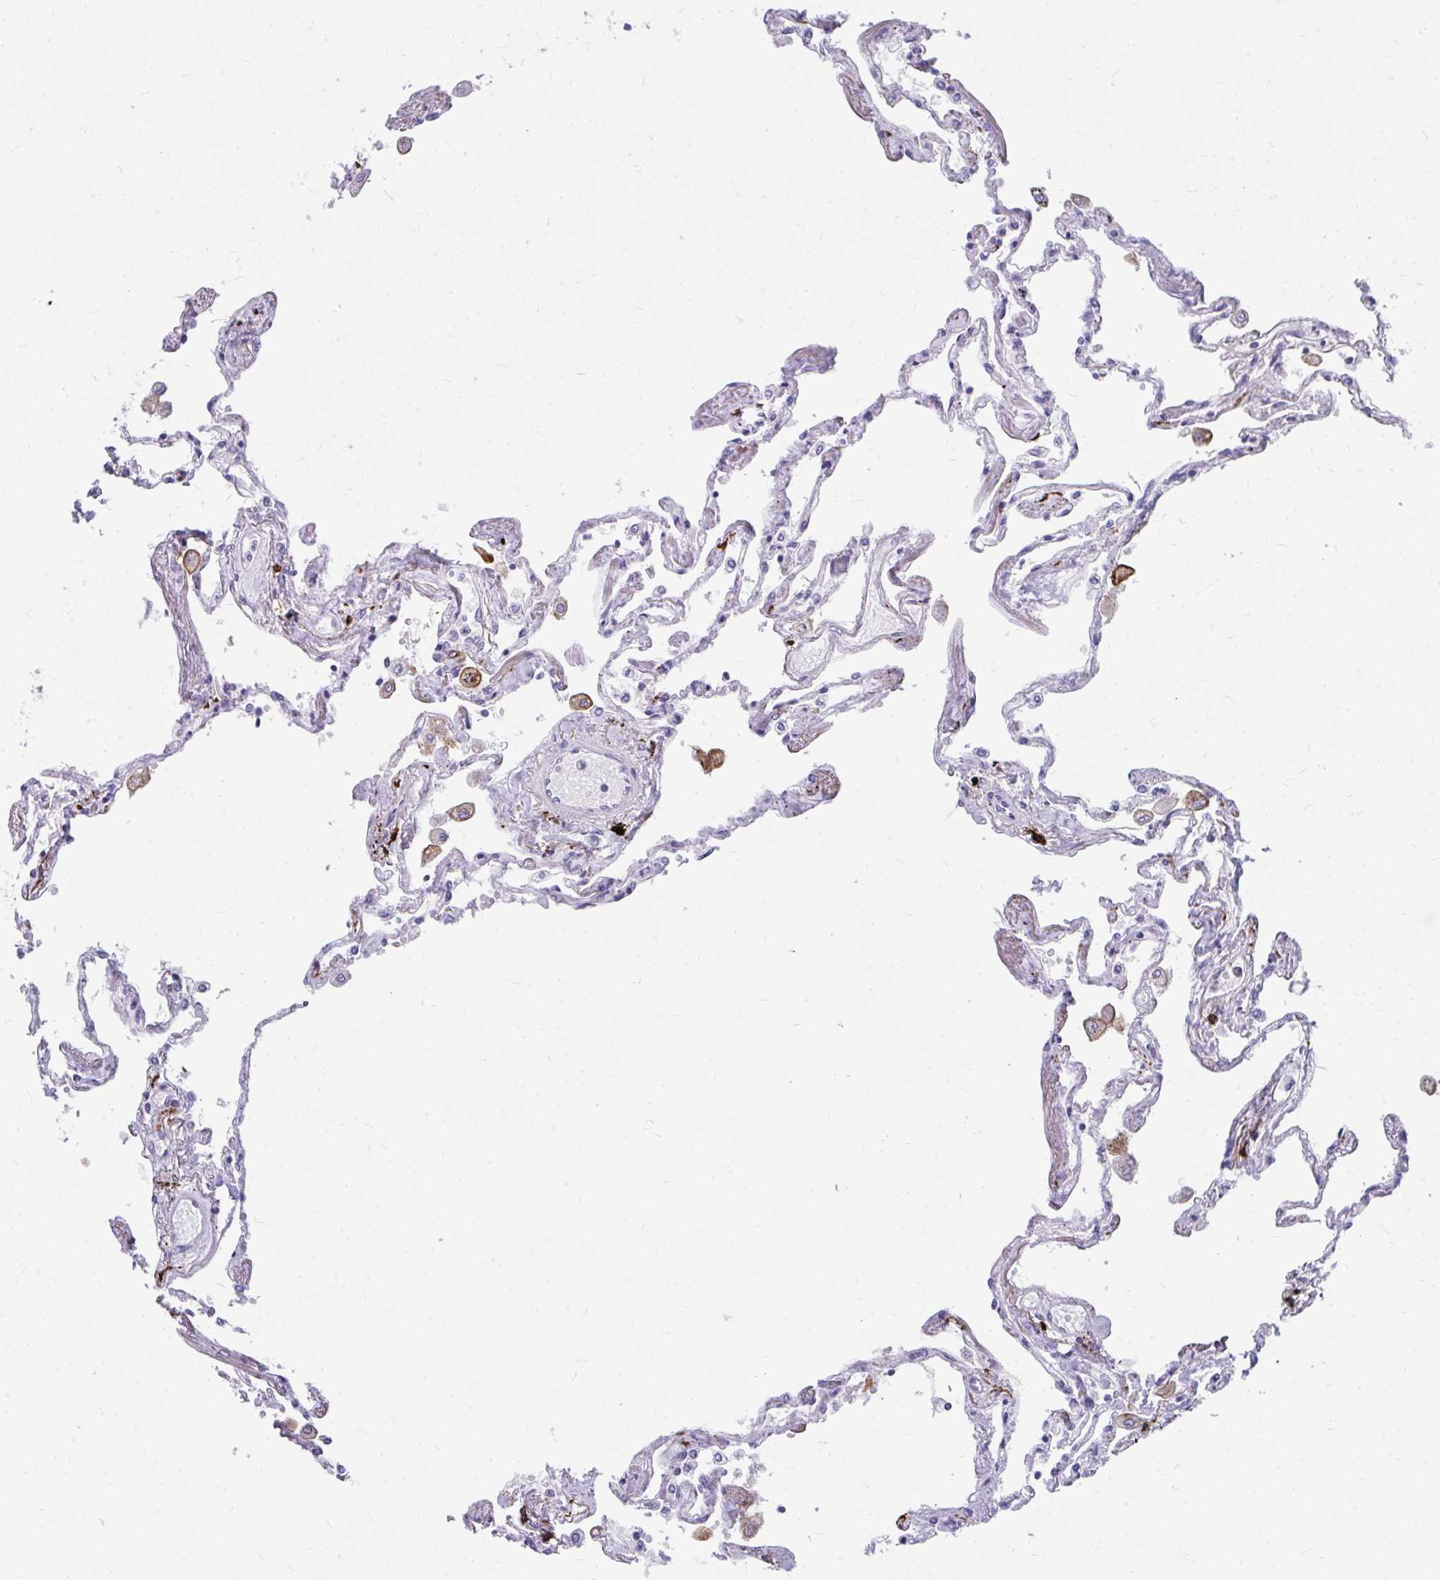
{"staining": {"intensity": "negative", "quantity": "none", "location": "none"}, "tissue": "lung", "cell_type": "Alveolar cells", "image_type": "normal", "snomed": [{"axis": "morphology", "description": "Normal tissue, NOS"}, {"axis": "morphology", "description": "Adenocarcinoma, NOS"}, {"axis": "topography", "description": "Cartilage tissue"}, {"axis": "topography", "description": "Lung"}], "caption": "This is an immunohistochemistry photomicrograph of unremarkable human lung. There is no expression in alveolar cells.", "gene": "CD163", "patient": {"sex": "female", "age": 67}}